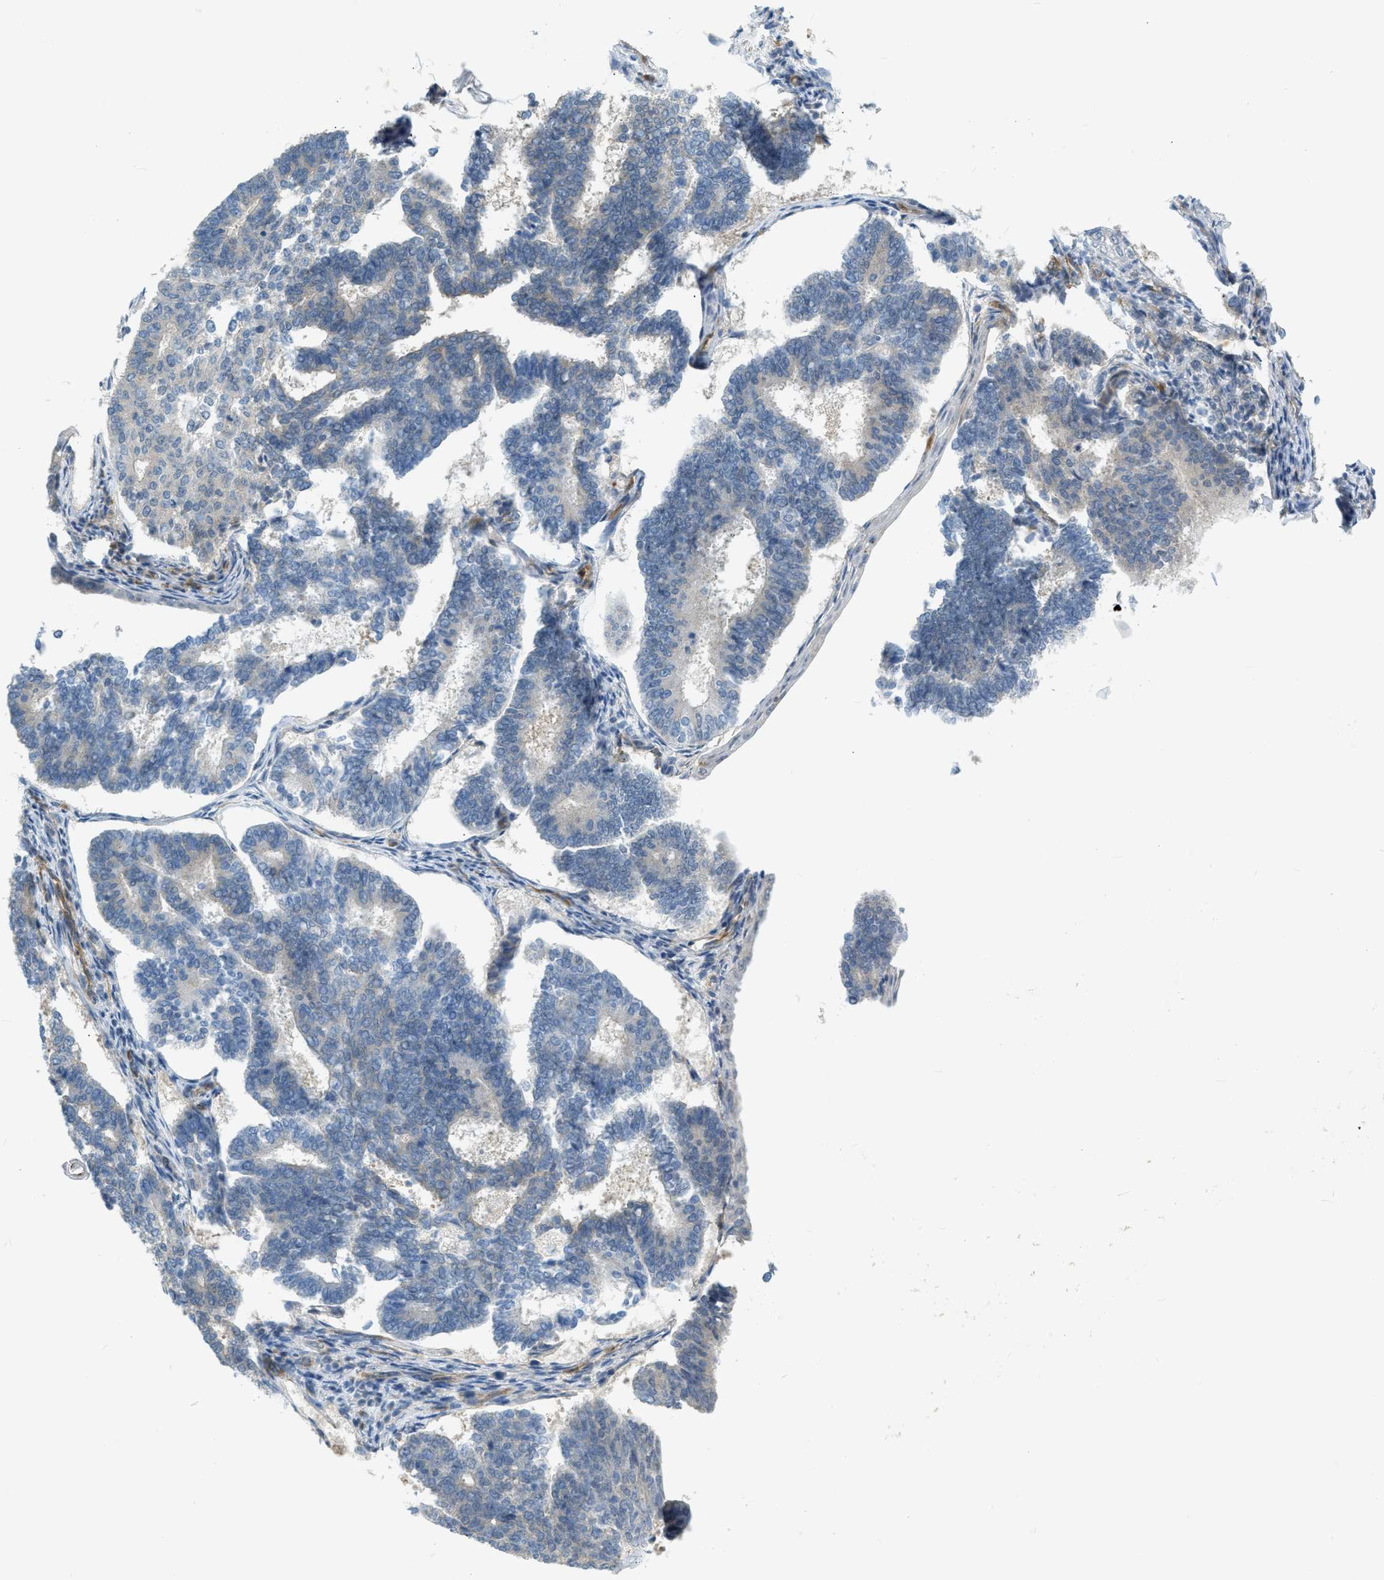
{"staining": {"intensity": "negative", "quantity": "none", "location": "none"}, "tissue": "endometrial cancer", "cell_type": "Tumor cells", "image_type": "cancer", "snomed": [{"axis": "morphology", "description": "Adenocarcinoma, NOS"}, {"axis": "topography", "description": "Endometrium"}], "caption": "This is an immunohistochemistry (IHC) micrograph of endometrial adenocarcinoma. There is no staining in tumor cells.", "gene": "ZNF408", "patient": {"sex": "female", "age": 70}}